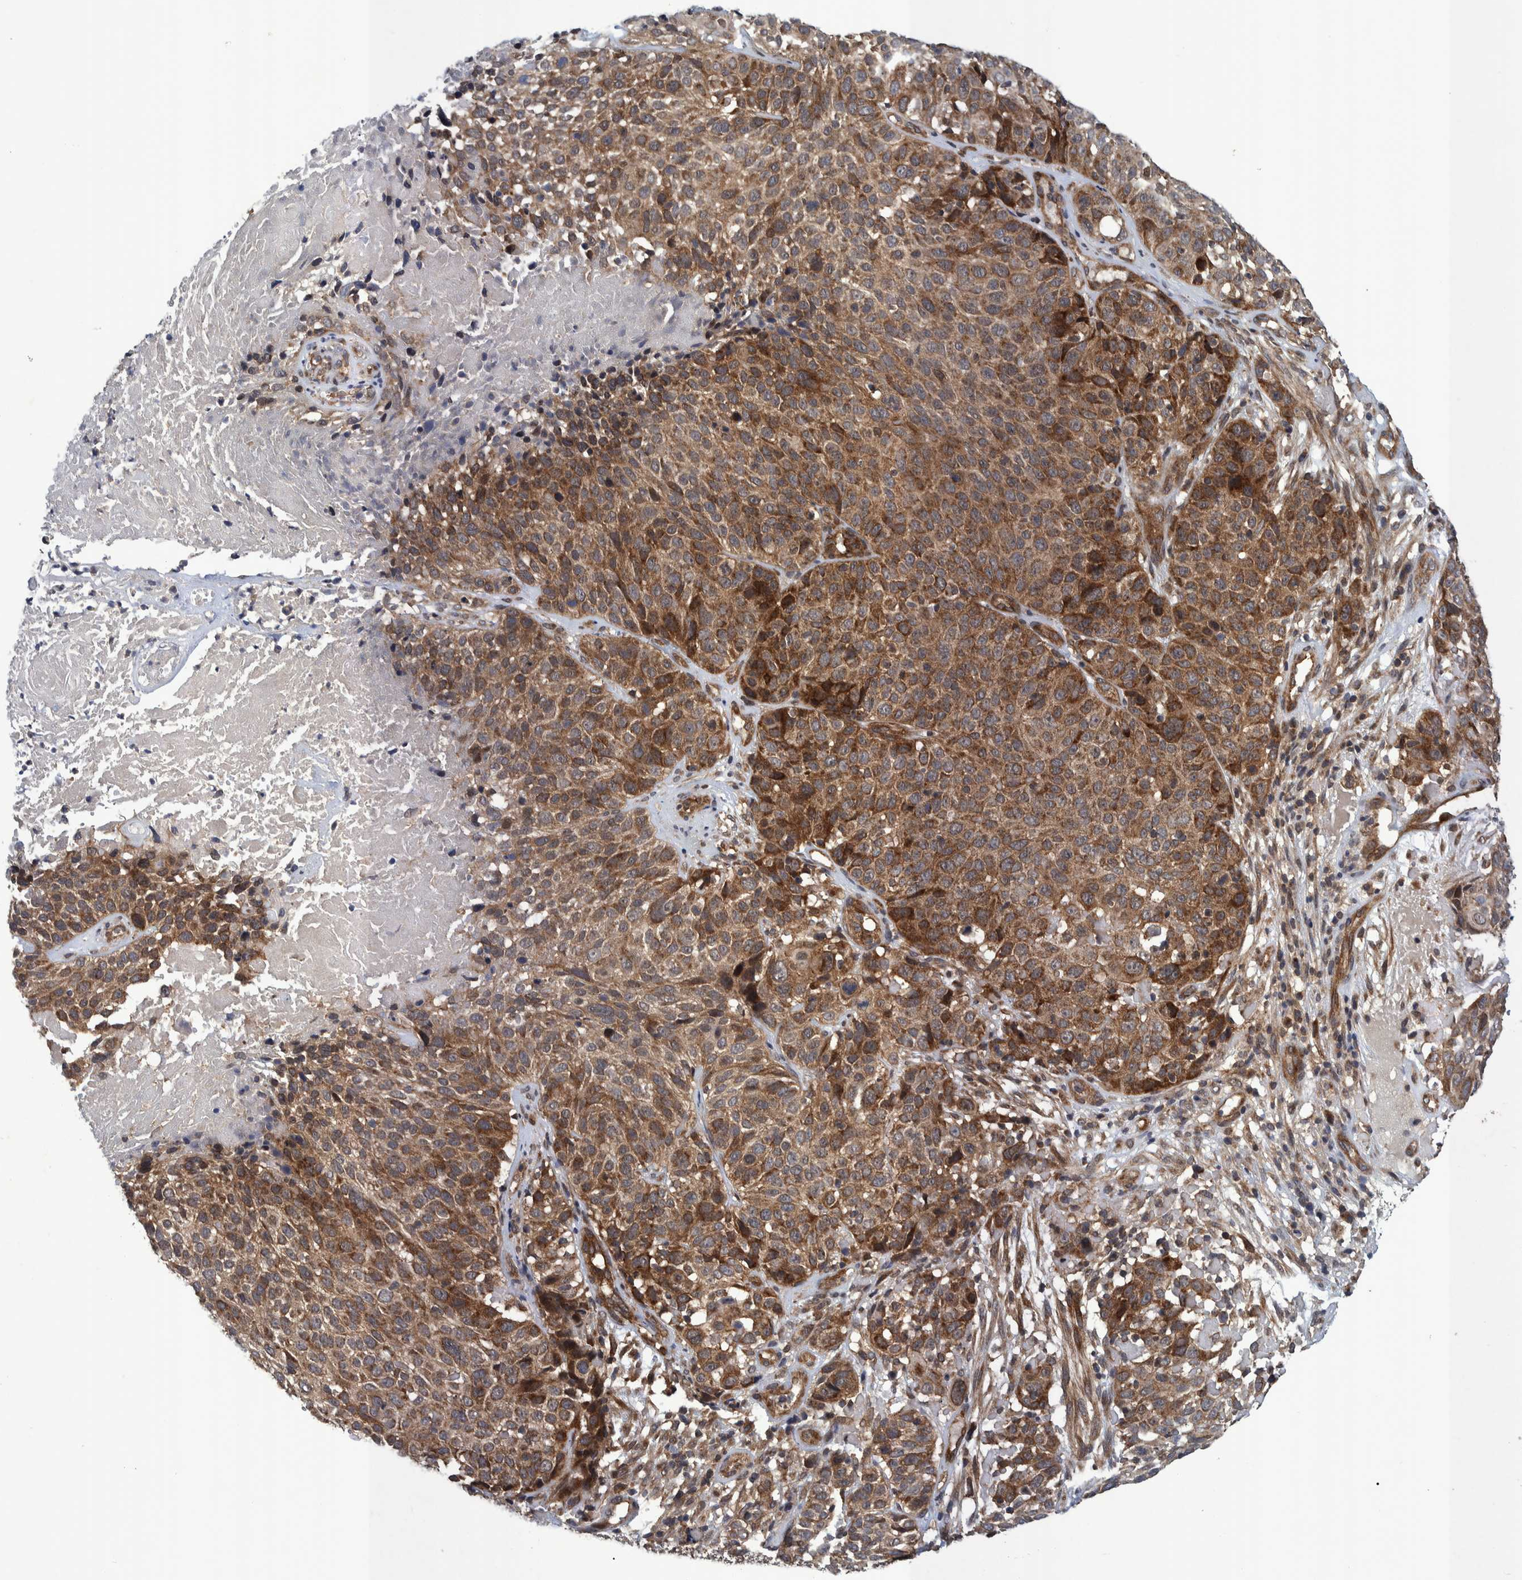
{"staining": {"intensity": "strong", "quantity": ">75%", "location": "cytoplasmic/membranous"}, "tissue": "cervical cancer", "cell_type": "Tumor cells", "image_type": "cancer", "snomed": [{"axis": "morphology", "description": "Squamous cell carcinoma, NOS"}, {"axis": "topography", "description": "Cervix"}], "caption": "Cervical cancer (squamous cell carcinoma) was stained to show a protein in brown. There is high levels of strong cytoplasmic/membranous staining in approximately >75% of tumor cells.", "gene": "MRPS7", "patient": {"sex": "female", "age": 74}}